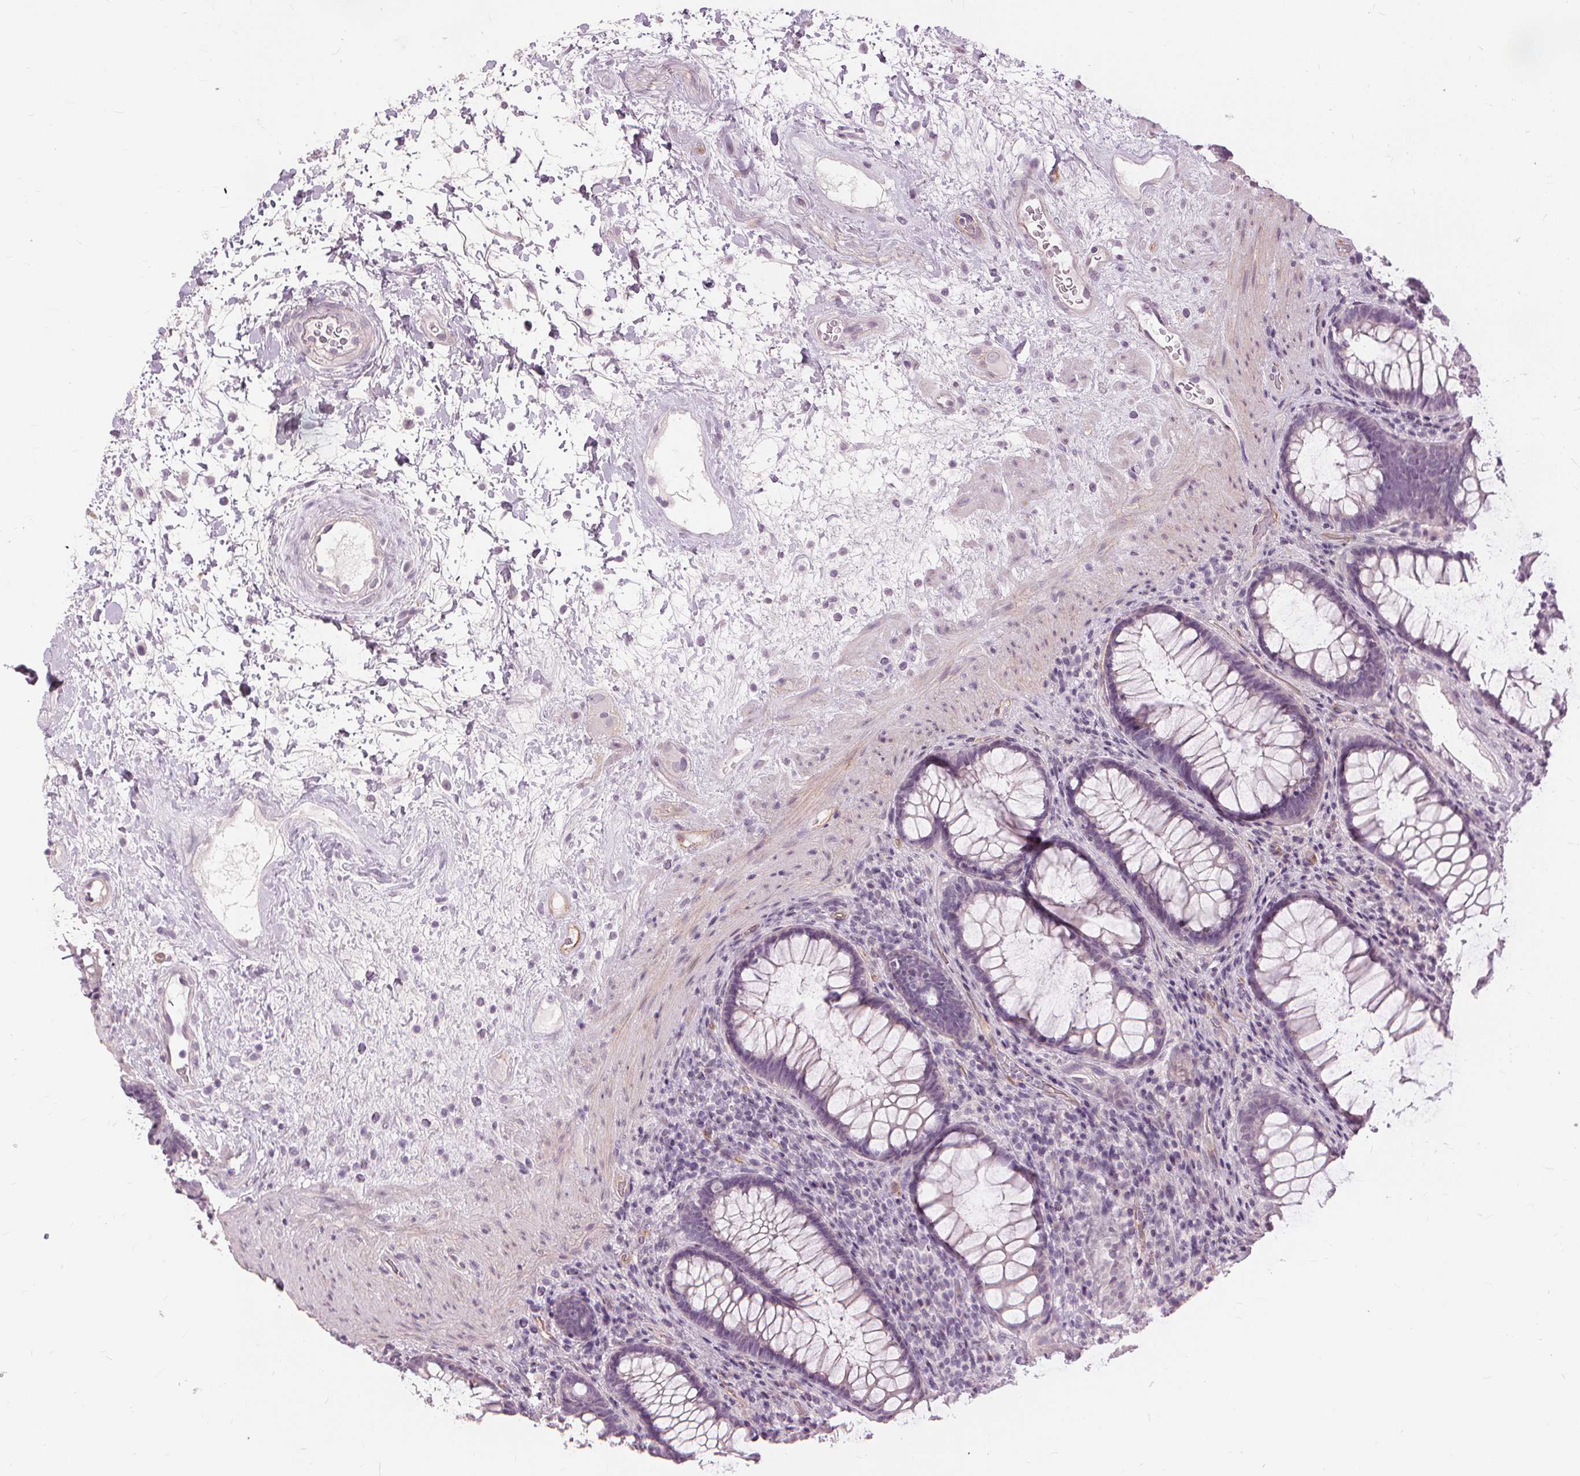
{"staining": {"intensity": "negative", "quantity": "none", "location": "none"}, "tissue": "rectum", "cell_type": "Glandular cells", "image_type": "normal", "snomed": [{"axis": "morphology", "description": "Normal tissue, NOS"}, {"axis": "topography", "description": "Rectum"}], "caption": "Immunohistochemical staining of benign rectum exhibits no significant staining in glandular cells.", "gene": "SFTPD", "patient": {"sex": "male", "age": 72}}